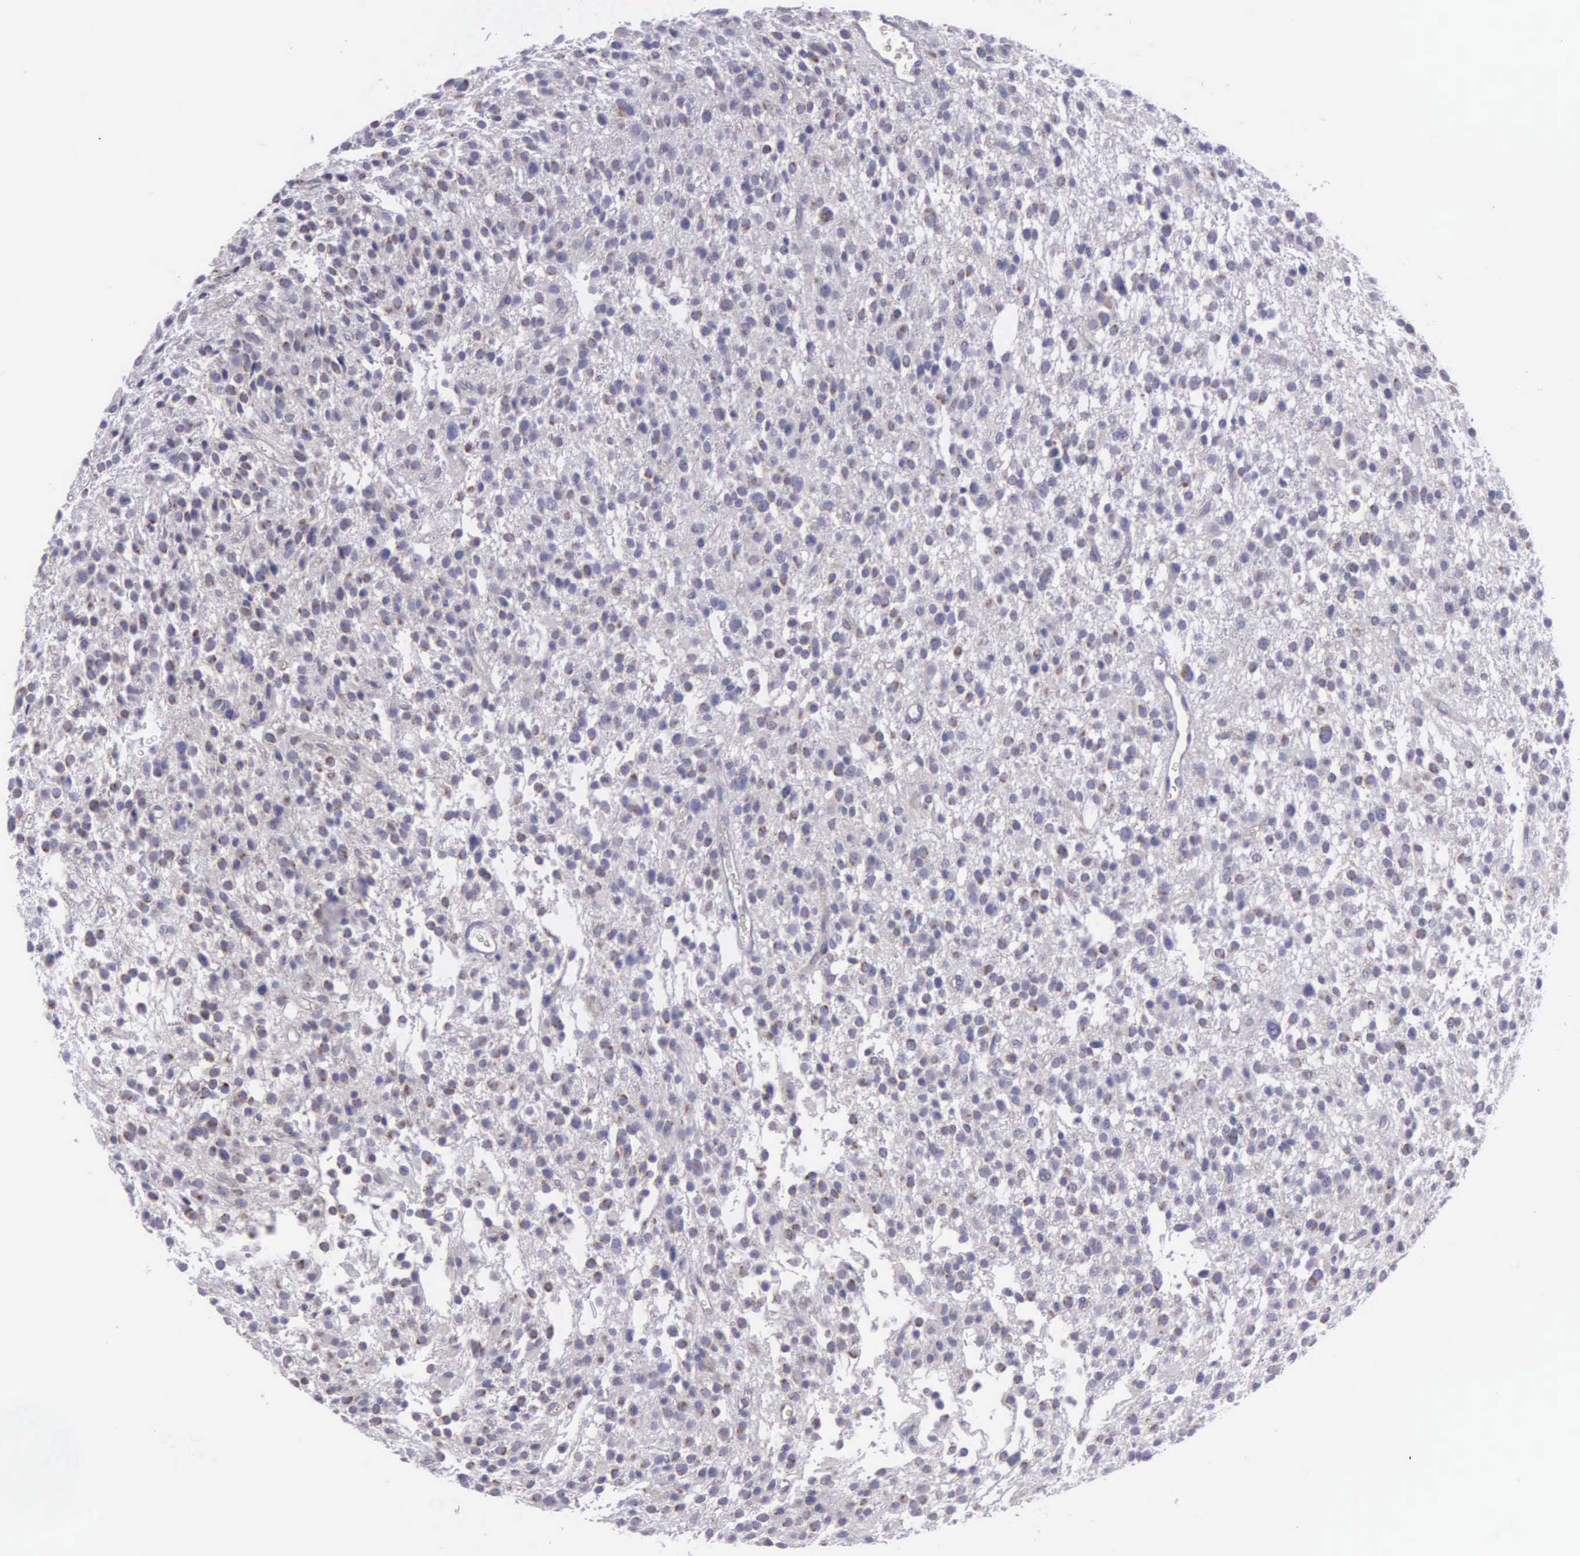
{"staining": {"intensity": "negative", "quantity": "none", "location": "none"}, "tissue": "glioma", "cell_type": "Tumor cells", "image_type": "cancer", "snomed": [{"axis": "morphology", "description": "Glioma, malignant, Low grade"}, {"axis": "topography", "description": "Brain"}], "caption": "Glioma was stained to show a protein in brown. There is no significant expression in tumor cells.", "gene": "SYNJ2BP", "patient": {"sex": "female", "age": 36}}